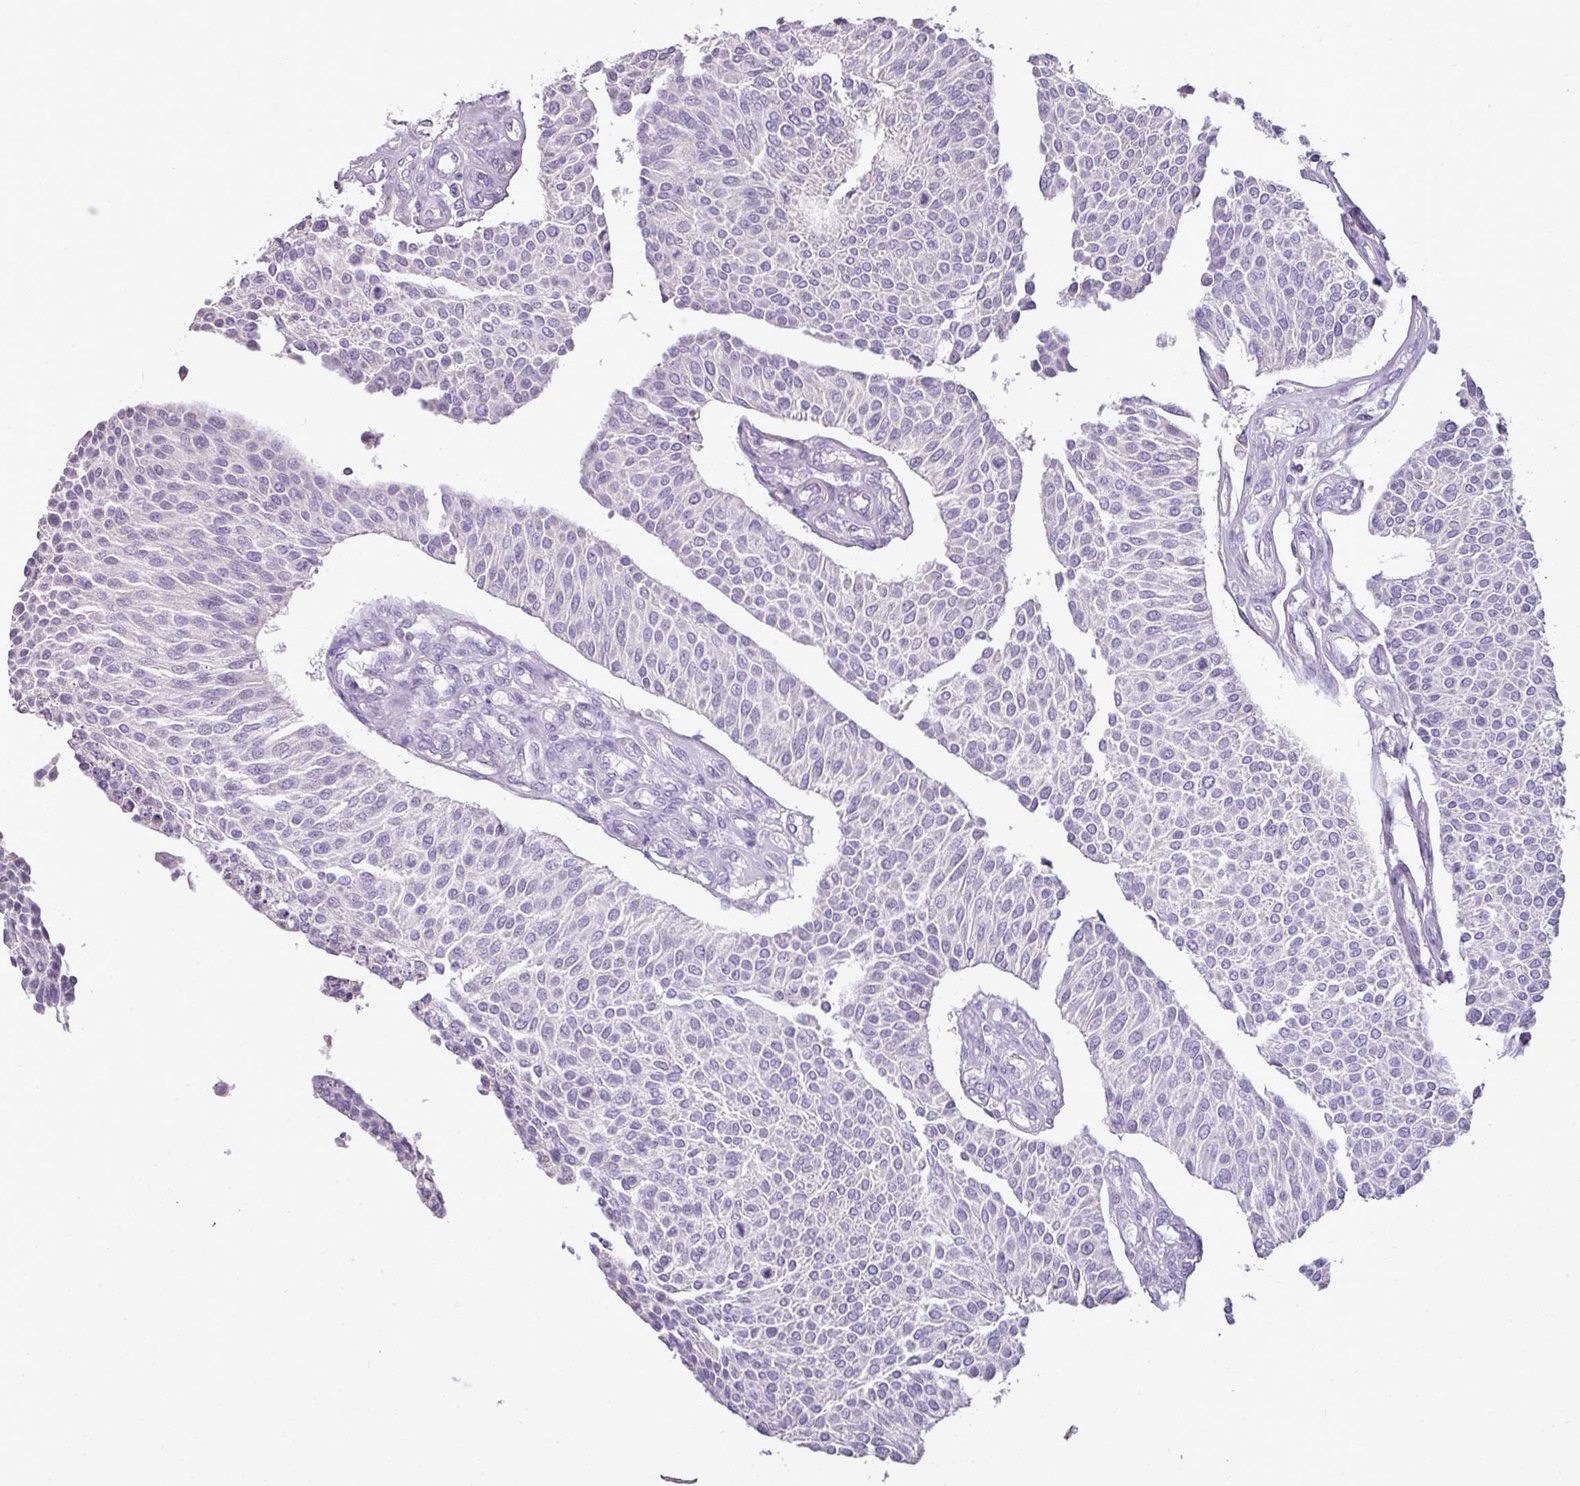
{"staining": {"intensity": "negative", "quantity": "none", "location": "none"}, "tissue": "urothelial cancer", "cell_type": "Tumor cells", "image_type": "cancer", "snomed": [{"axis": "morphology", "description": "Urothelial carcinoma, NOS"}, {"axis": "topography", "description": "Urinary bladder"}], "caption": "The micrograph demonstrates no significant positivity in tumor cells of transitional cell carcinoma. (Brightfield microscopy of DAB immunohistochemistry (IHC) at high magnification).", "gene": "BRINP2", "patient": {"sex": "male", "age": 55}}